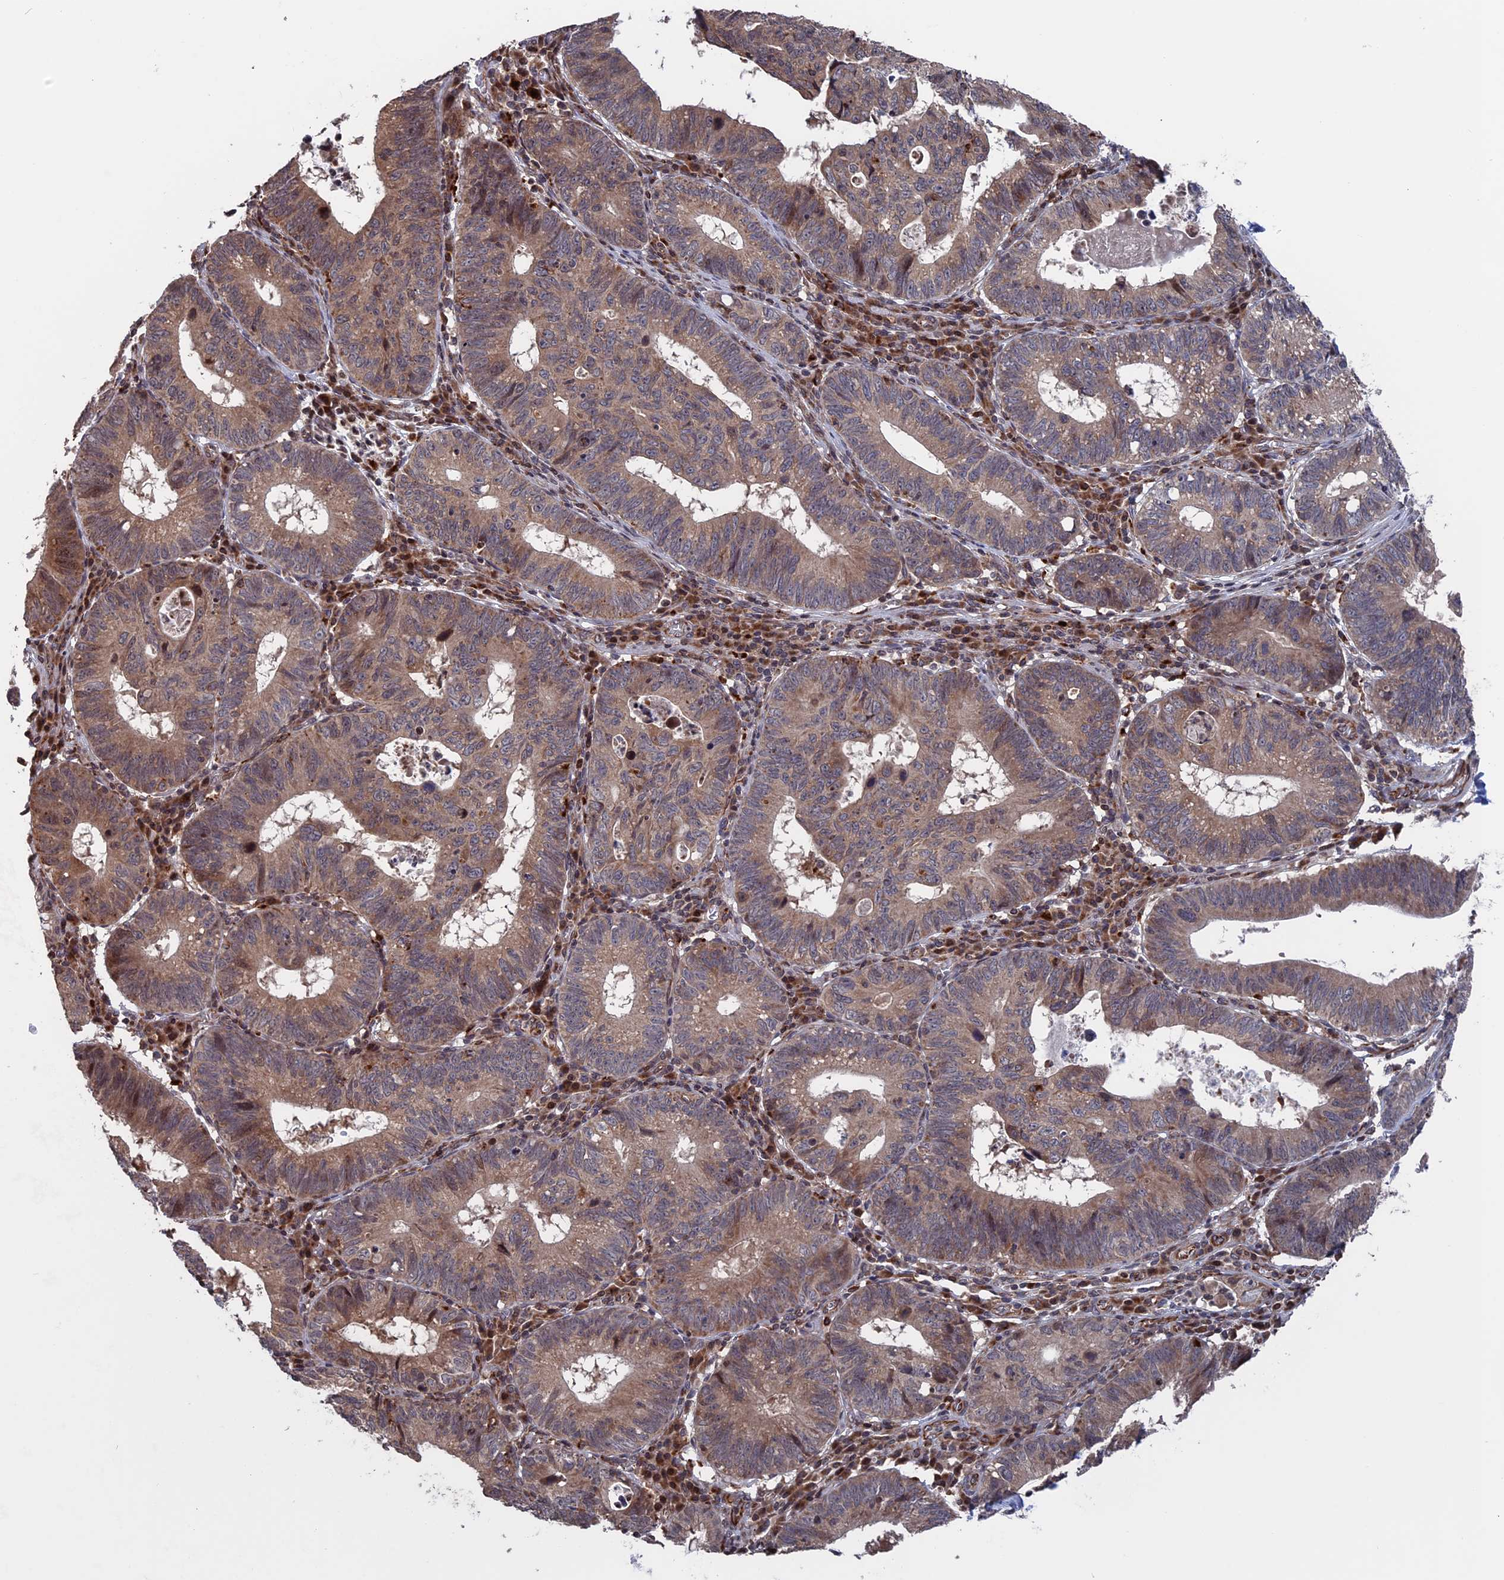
{"staining": {"intensity": "moderate", "quantity": ">75%", "location": "cytoplasmic/membranous"}, "tissue": "stomach cancer", "cell_type": "Tumor cells", "image_type": "cancer", "snomed": [{"axis": "morphology", "description": "Adenocarcinoma, NOS"}, {"axis": "topography", "description": "Stomach"}], "caption": "Approximately >75% of tumor cells in human stomach cancer (adenocarcinoma) show moderate cytoplasmic/membranous protein positivity as visualized by brown immunohistochemical staining.", "gene": "PLA2G15", "patient": {"sex": "male", "age": 59}}